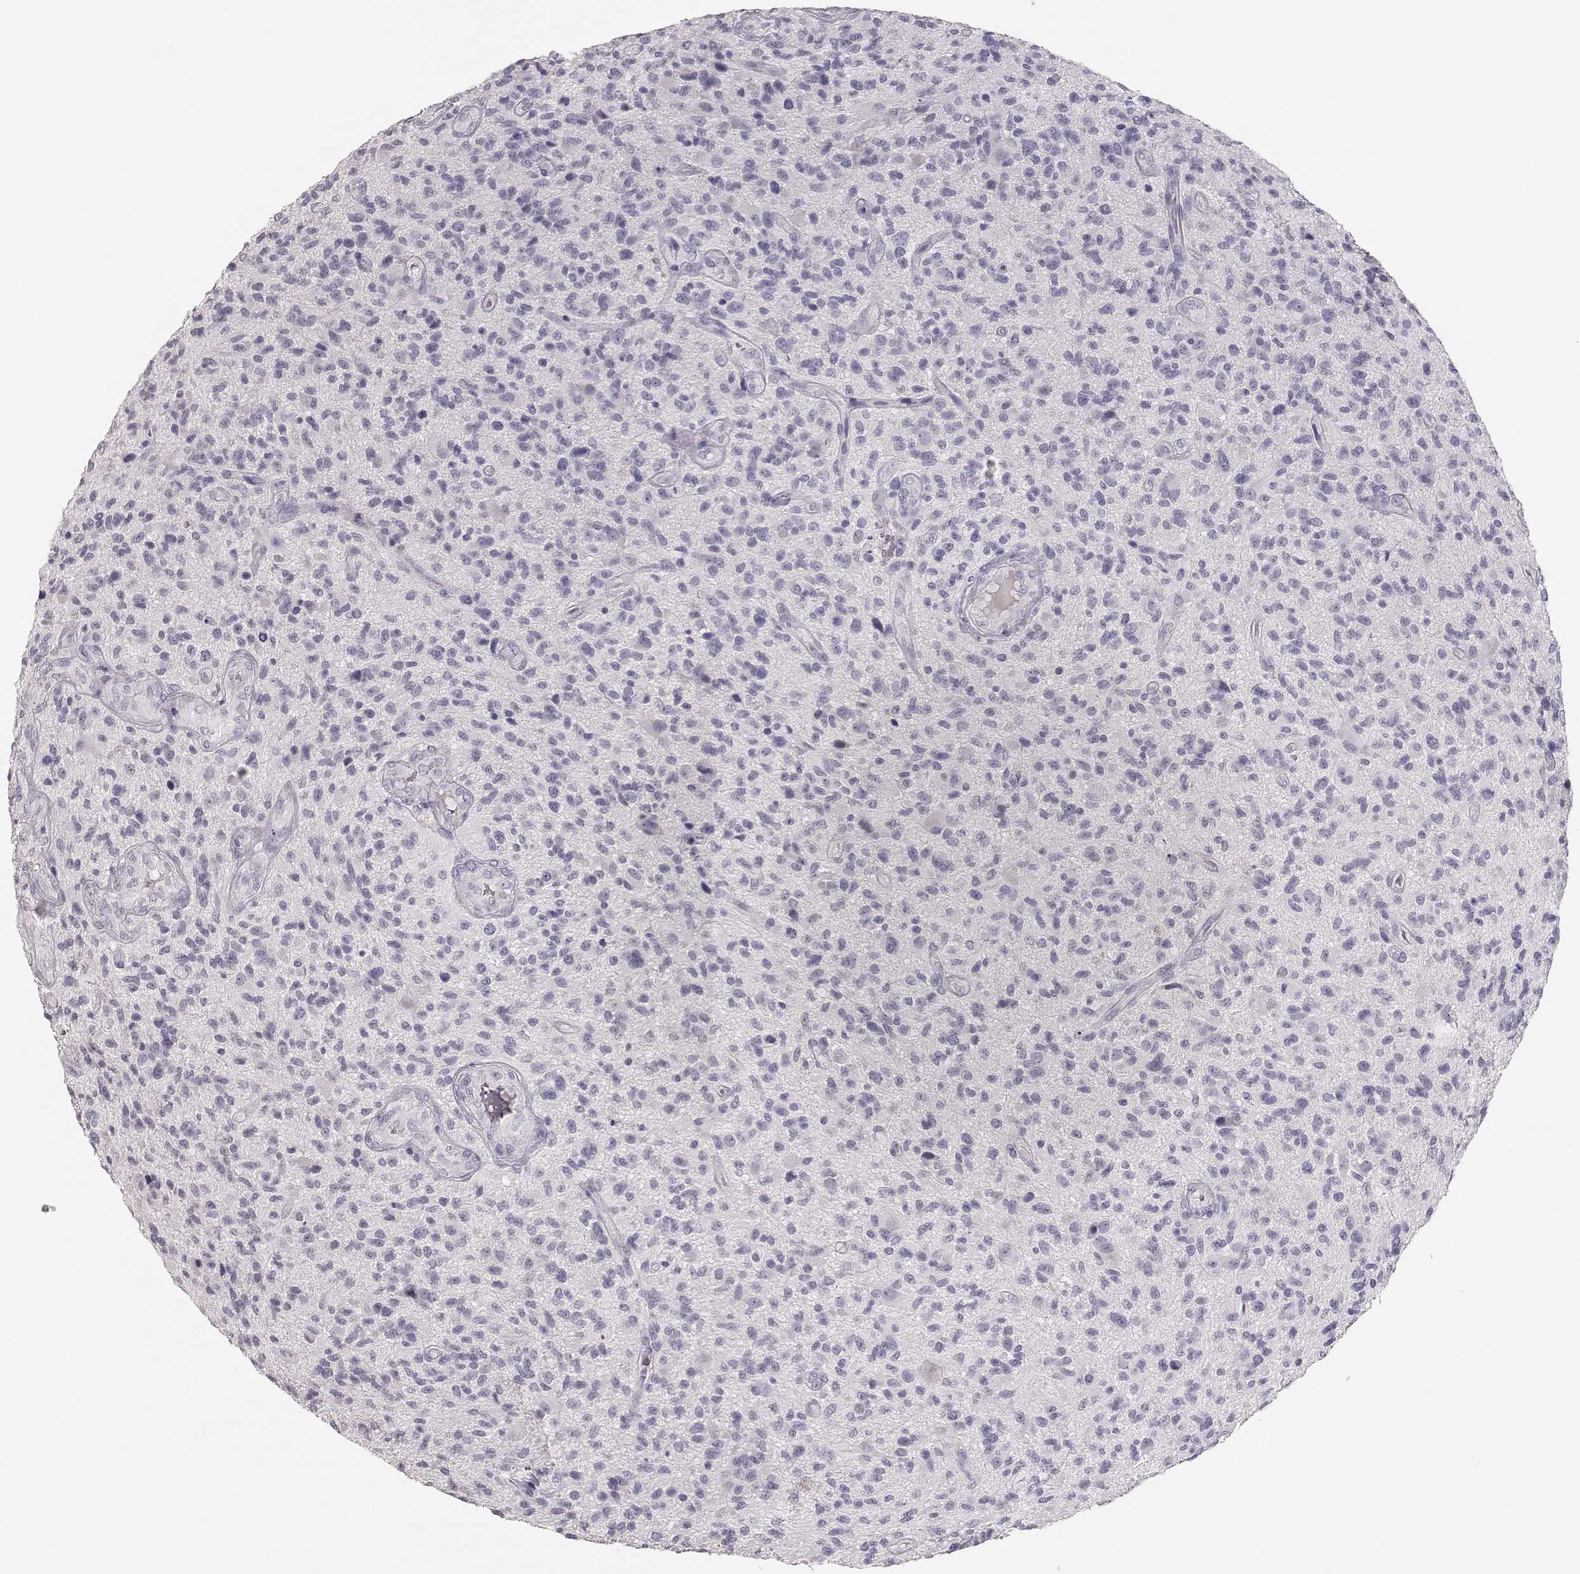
{"staining": {"intensity": "negative", "quantity": "none", "location": "none"}, "tissue": "glioma", "cell_type": "Tumor cells", "image_type": "cancer", "snomed": [{"axis": "morphology", "description": "Glioma, malignant, High grade"}, {"axis": "topography", "description": "Brain"}], "caption": "There is no significant expression in tumor cells of malignant glioma (high-grade).", "gene": "TKTL1", "patient": {"sex": "male", "age": 47}}